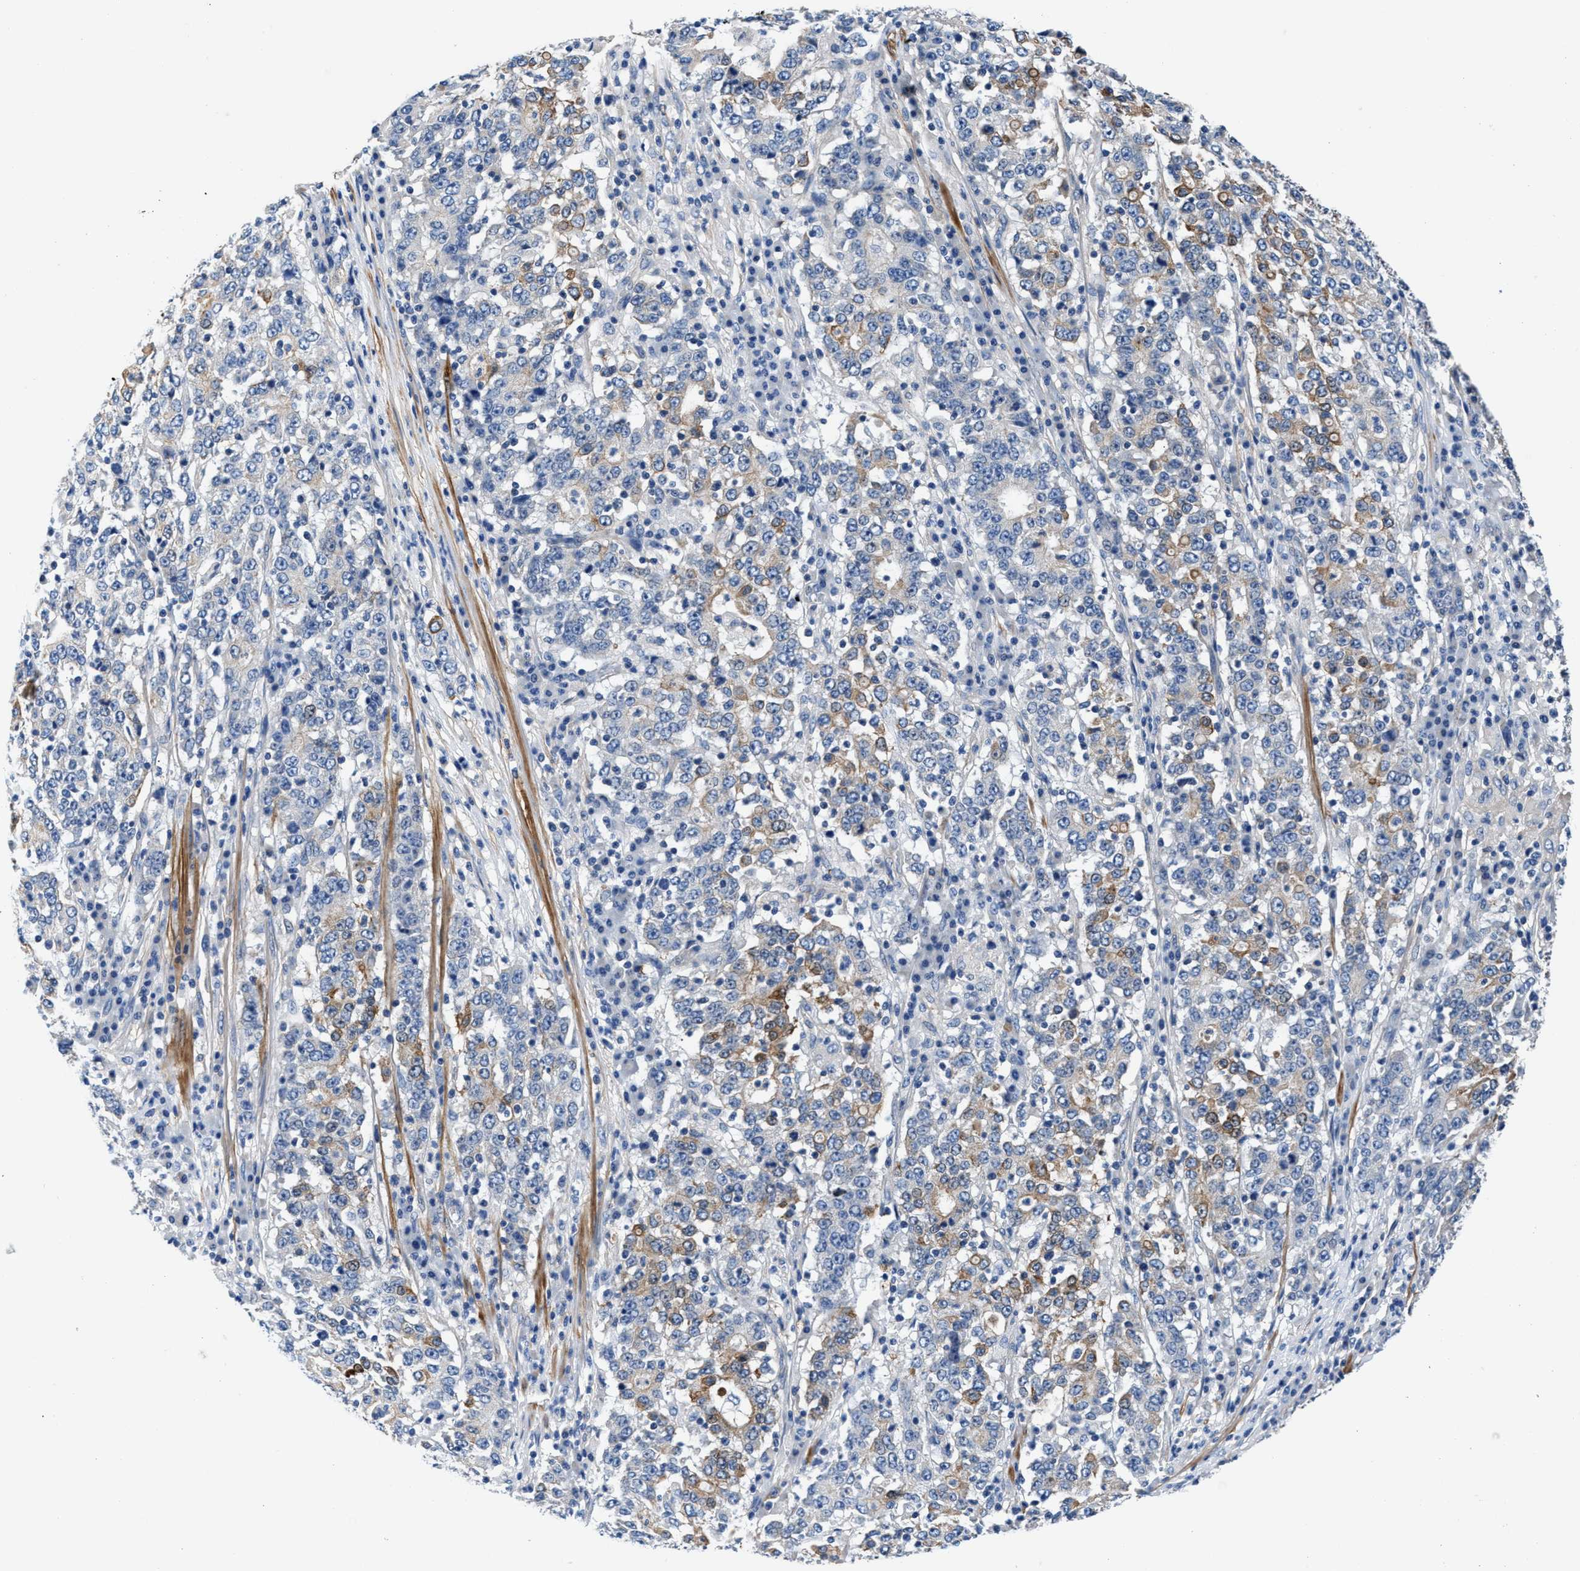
{"staining": {"intensity": "moderate", "quantity": "25%-75%", "location": "cytoplasmic/membranous"}, "tissue": "stomach cancer", "cell_type": "Tumor cells", "image_type": "cancer", "snomed": [{"axis": "morphology", "description": "Adenocarcinoma, NOS"}, {"axis": "topography", "description": "Stomach"}], "caption": "Protein staining by immunohistochemistry (IHC) reveals moderate cytoplasmic/membranous expression in about 25%-75% of tumor cells in adenocarcinoma (stomach).", "gene": "PARG", "patient": {"sex": "male", "age": 59}}